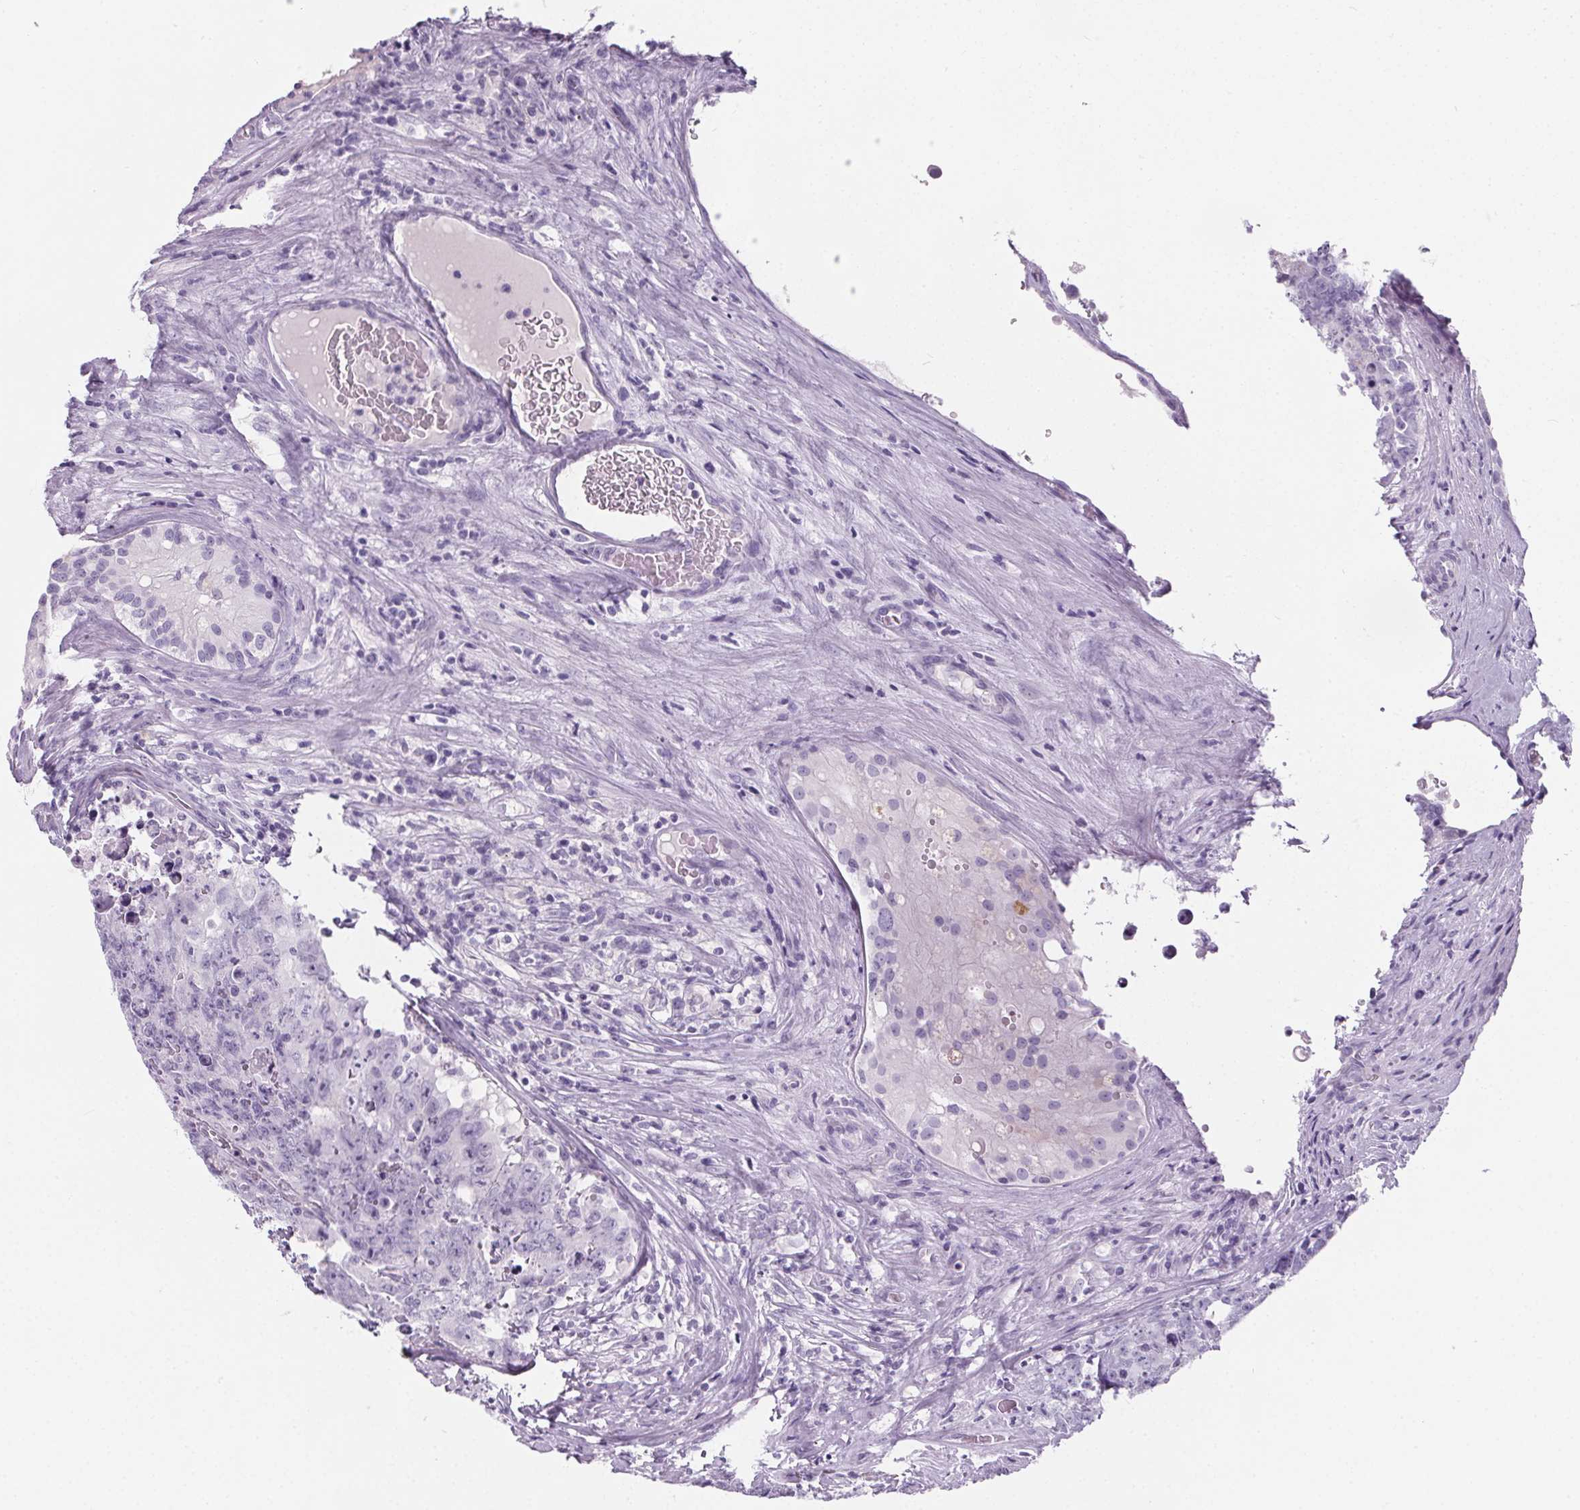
{"staining": {"intensity": "negative", "quantity": "none", "location": "none"}, "tissue": "testis cancer", "cell_type": "Tumor cells", "image_type": "cancer", "snomed": [{"axis": "morphology", "description": "Carcinoma, Embryonal, NOS"}, {"axis": "topography", "description": "Testis"}], "caption": "Human testis cancer stained for a protein using immunohistochemistry exhibits no expression in tumor cells.", "gene": "ADRB1", "patient": {"sex": "male", "age": 24}}